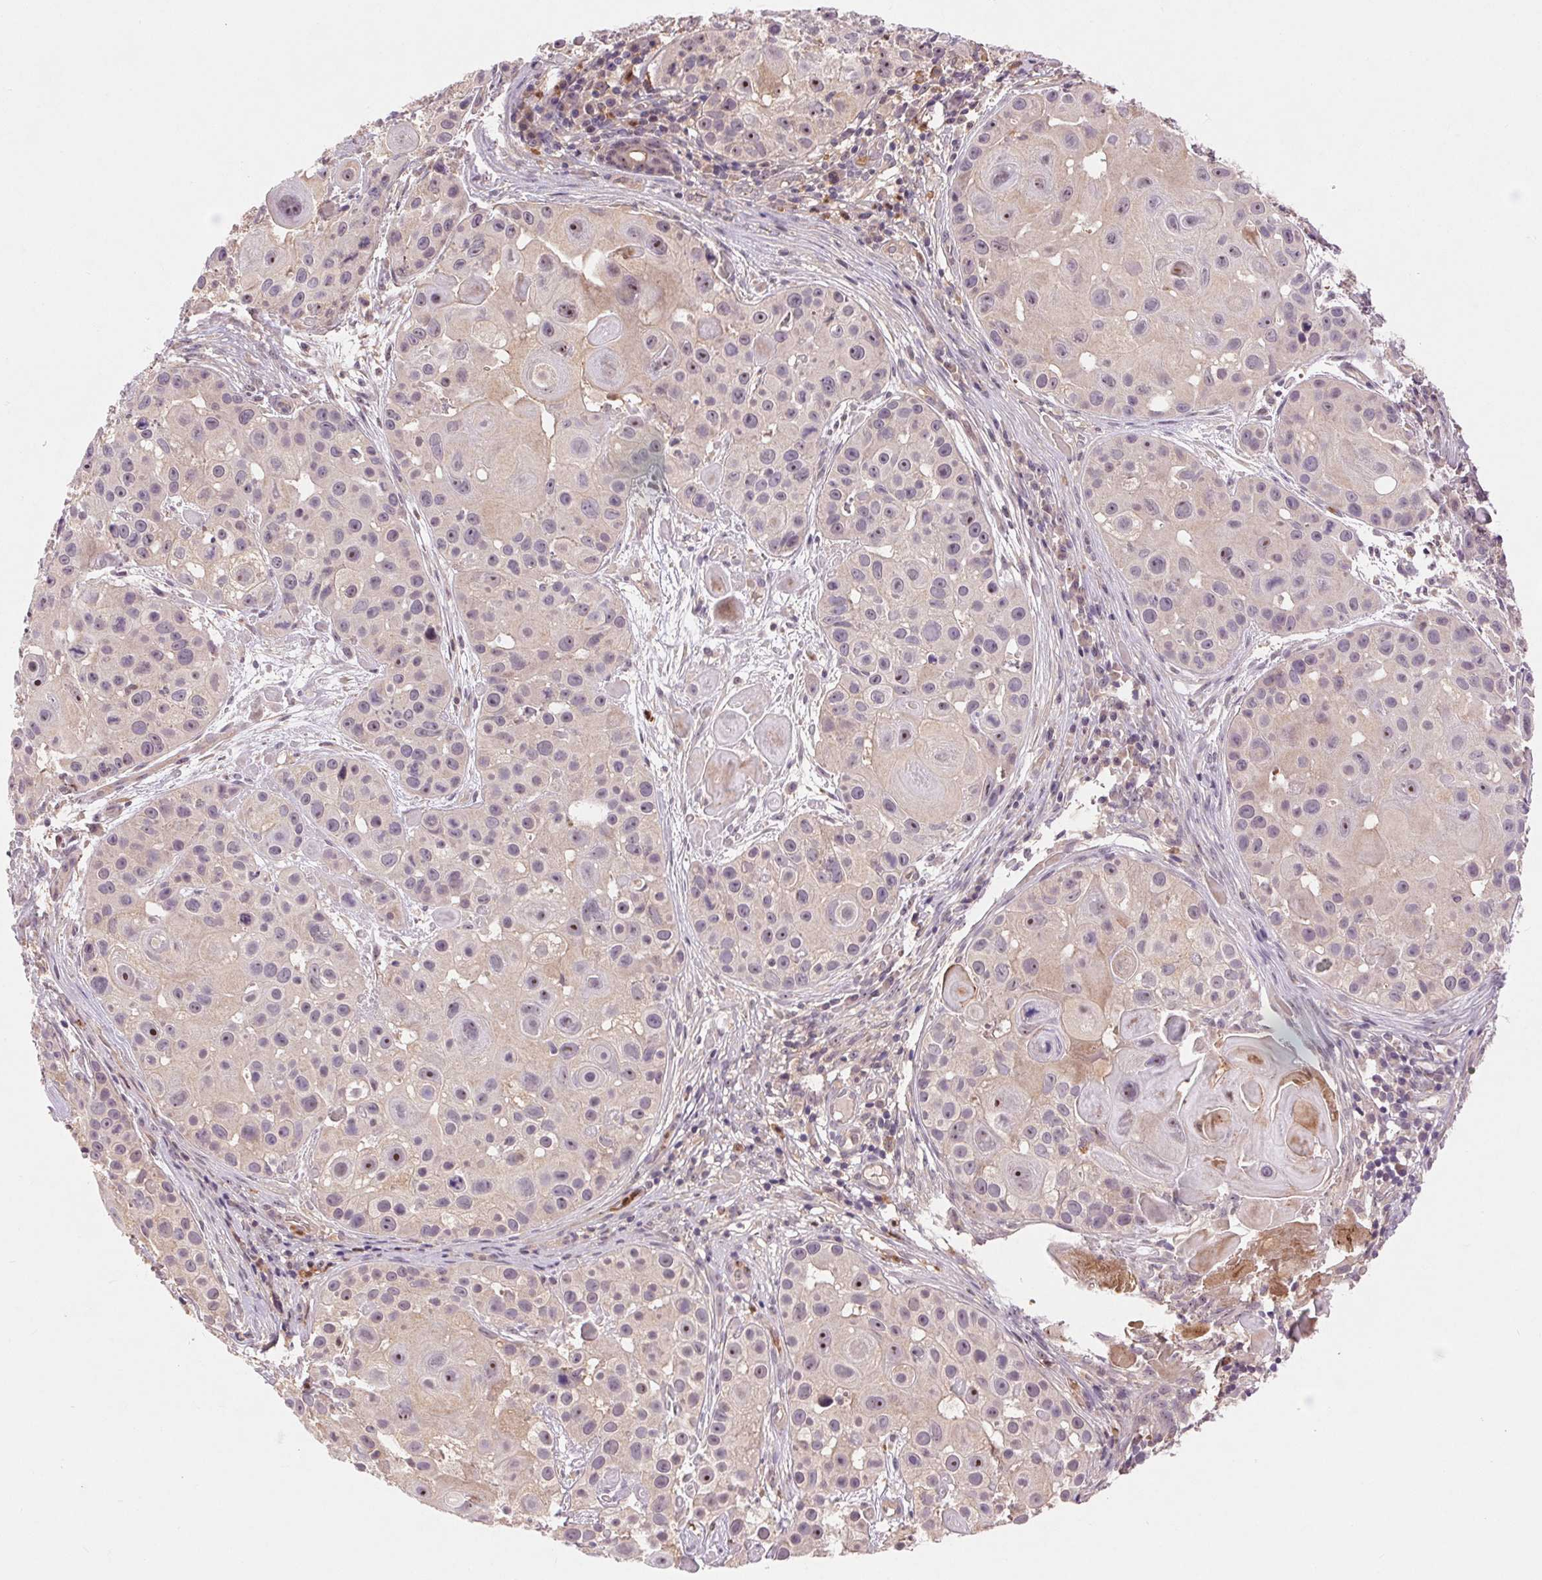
{"staining": {"intensity": "moderate", "quantity": "<25%", "location": "nuclear"}, "tissue": "skin cancer", "cell_type": "Tumor cells", "image_type": "cancer", "snomed": [{"axis": "morphology", "description": "Squamous cell carcinoma, NOS"}, {"axis": "topography", "description": "Skin"}], "caption": "A photomicrograph of skin squamous cell carcinoma stained for a protein demonstrates moderate nuclear brown staining in tumor cells.", "gene": "RANBP3L", "patient": {"sex": "male", "age": 92}}